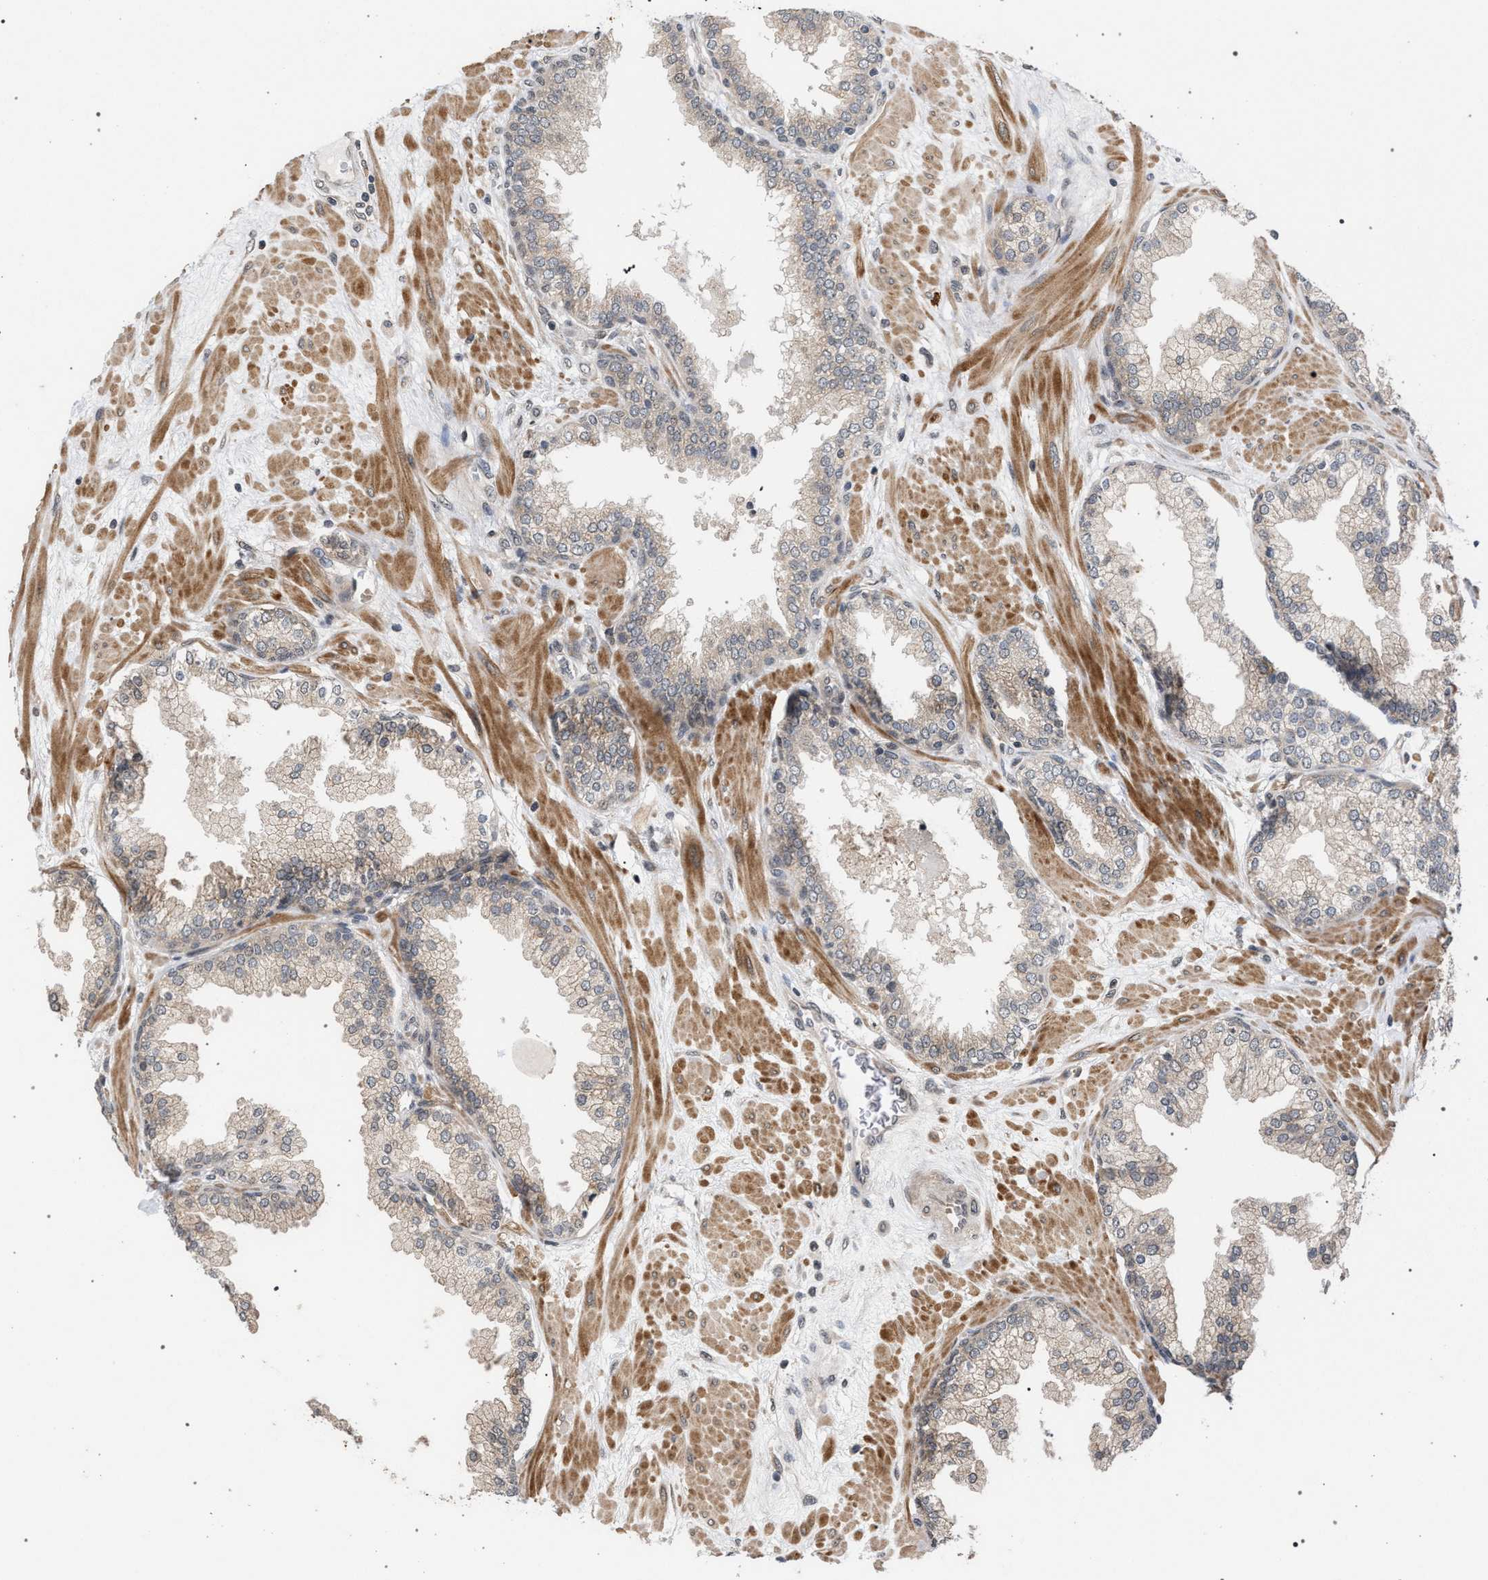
{"staining": {"intensity": "moderate", "quantity": "<25%", "location": "cytoplasmic/membranous"}, "tissue": "prostate", "cell_type": "Glandular cells", "image_type": "normal", "snomed": [{"axis": "morphology", "description": "Normal tissue, NOS"}, {"axis": "topography", "description": "Prostate"}], "caption": "Protein staining shows moderate cytoplasmic/membranous positivity in about <25% of glandular cells in normal prostate.", "gene": "IRAK4", "patient": {"sex": "male", "age": 51}}